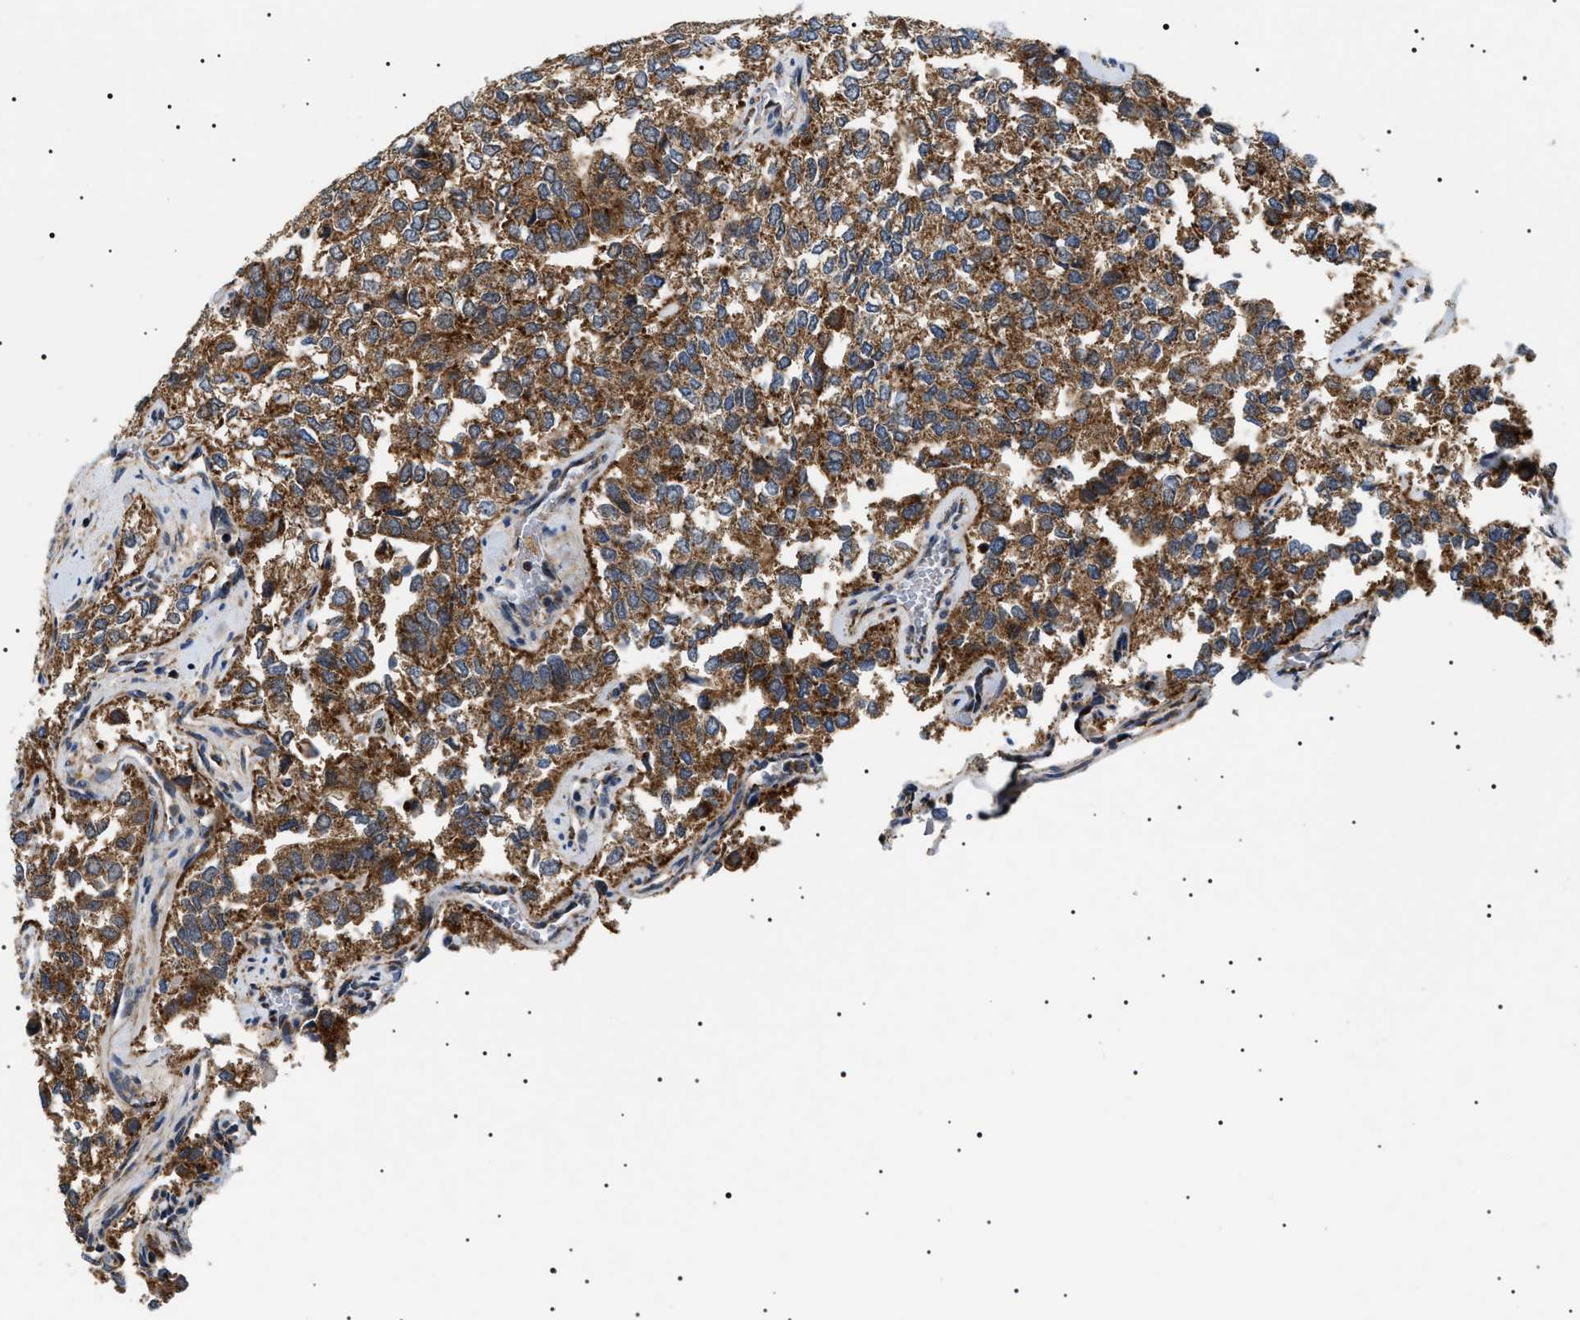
{"staining": {"intensity": "moderate", "quantity": ">75%", "location": "cytoplasmic/membranous"}, "tissue": "thyroid cancer", "cell_type": "Tumor cells", "image_type": "cancer", "snomed": [{"axis": "morphology", "description": "Follicular adenoma carcinoma, NOS"}, {"axis": "topography", "description": "Thyroid gland"}], "caption": "Human follicular adenoma carcinoma (thyroid) stained for a protein (brown) shows moderate cytoplasmic/membranous positive positivity in approximately >75% of tumor cells.", "gene": "OXSM", "patient": {"sex": "male", "age": 75}}